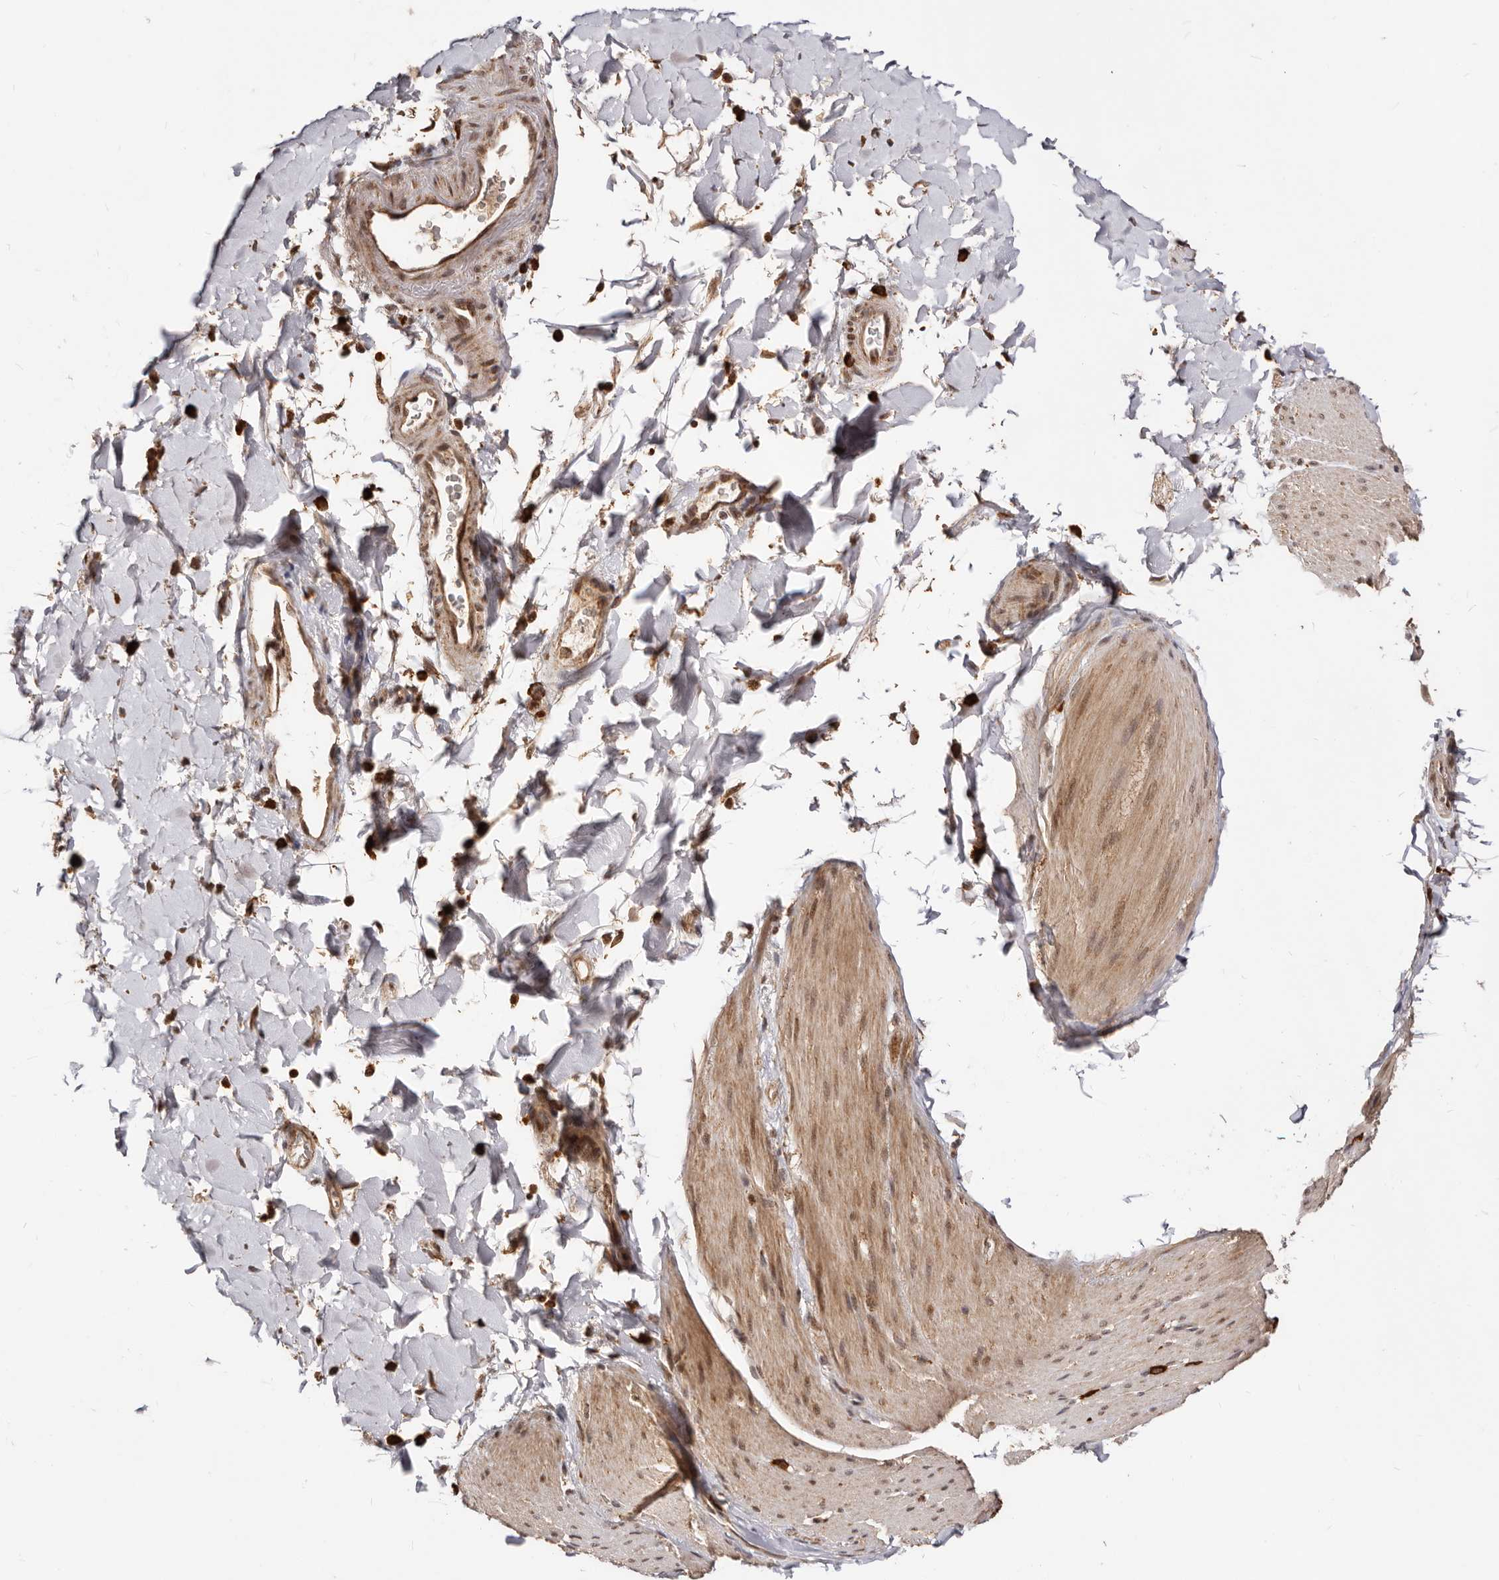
{"staining": {"intensity": "weak", "quantity": ">75%", "location": "cytoplasmic/membranous,nuclear"}, "tissue": "smooth muscle", "cell_type": "Smooth muscle cells", "image_type": "normal", "snomed": [{"axis": "morphology", "description": "Normal tissue, NOS"}, {"axis": "topography", "description": "Smooth muscle"}, {"axis": "topography", "description": "Small intestine"}], "caption": "Immunohistochemical staining of unremarkable smooth muscle displays low levels of weak cytoplasmic/membranous,nuclear expression in about >75% of smooth muscle cells. Immunohistochemistry (ihc) stains the protein in brown and the nuclei are stained blue.", "gene": "SEC14L1", "patient": {"sex": "female", "age": 84}}